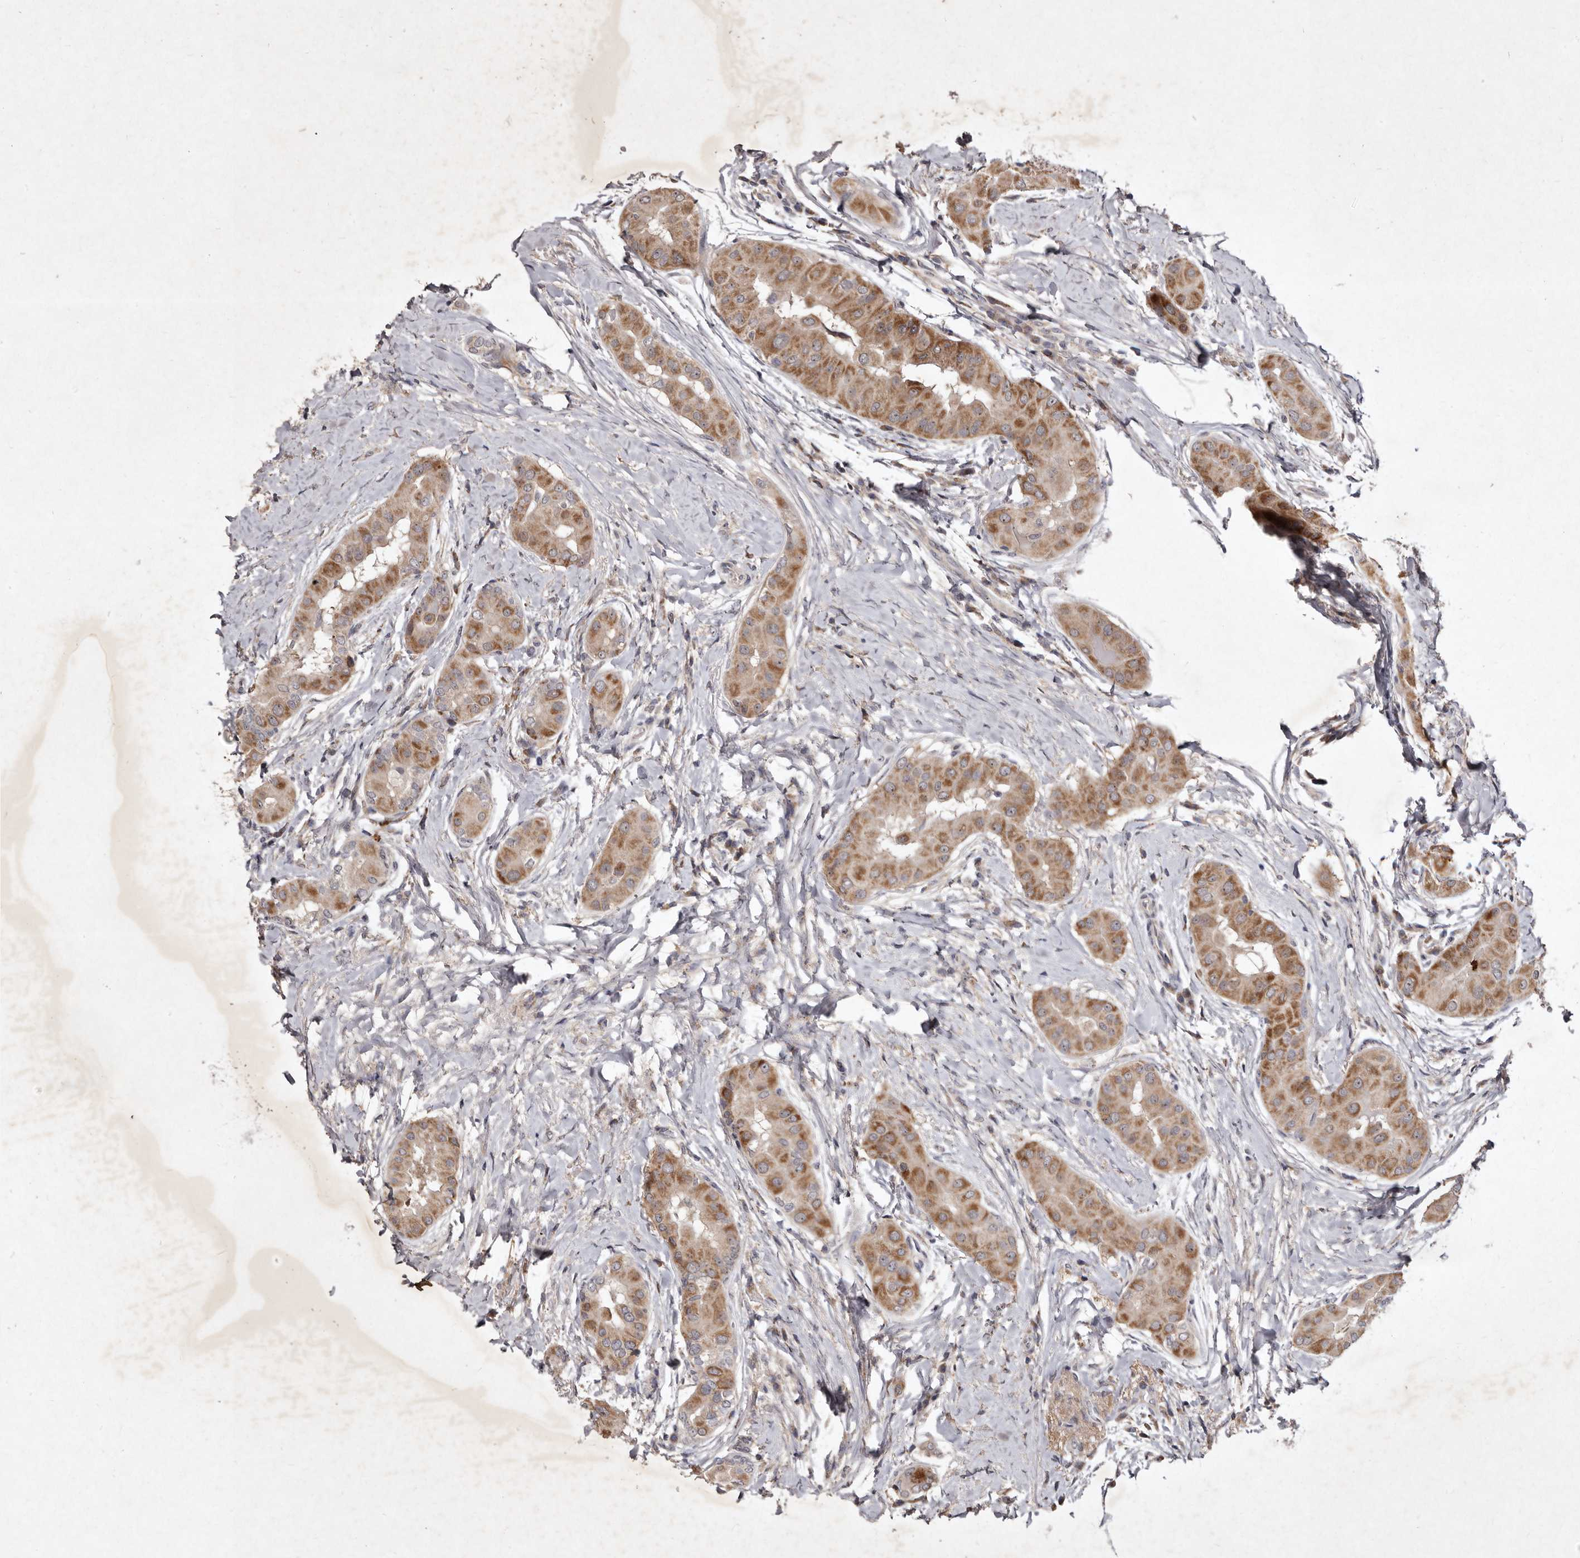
{"staining": {"intensity": "moderate", "quantity": ">75%", "location": "cytoplasmic/membranous,nuclear"}, "tissue": "thyroid cancer", "cell_type": "Tumor cells", "image_type": "cancer", "snomed": [{"axis": "morphology", "description": "Papillary adenocarcinoma, NOS"}, {"axis": "topography", "description": "Thyroid gland"}], "caption": "Thyroid papillary adenocarcinoma stained for a protein (brown) exhibits moderate cytoplasmic/membranous and nuclear positive expression in approximately >75% of tumor cells.", "gene": "FLAD1", "patient": {"sex": "male", "age": 33}}